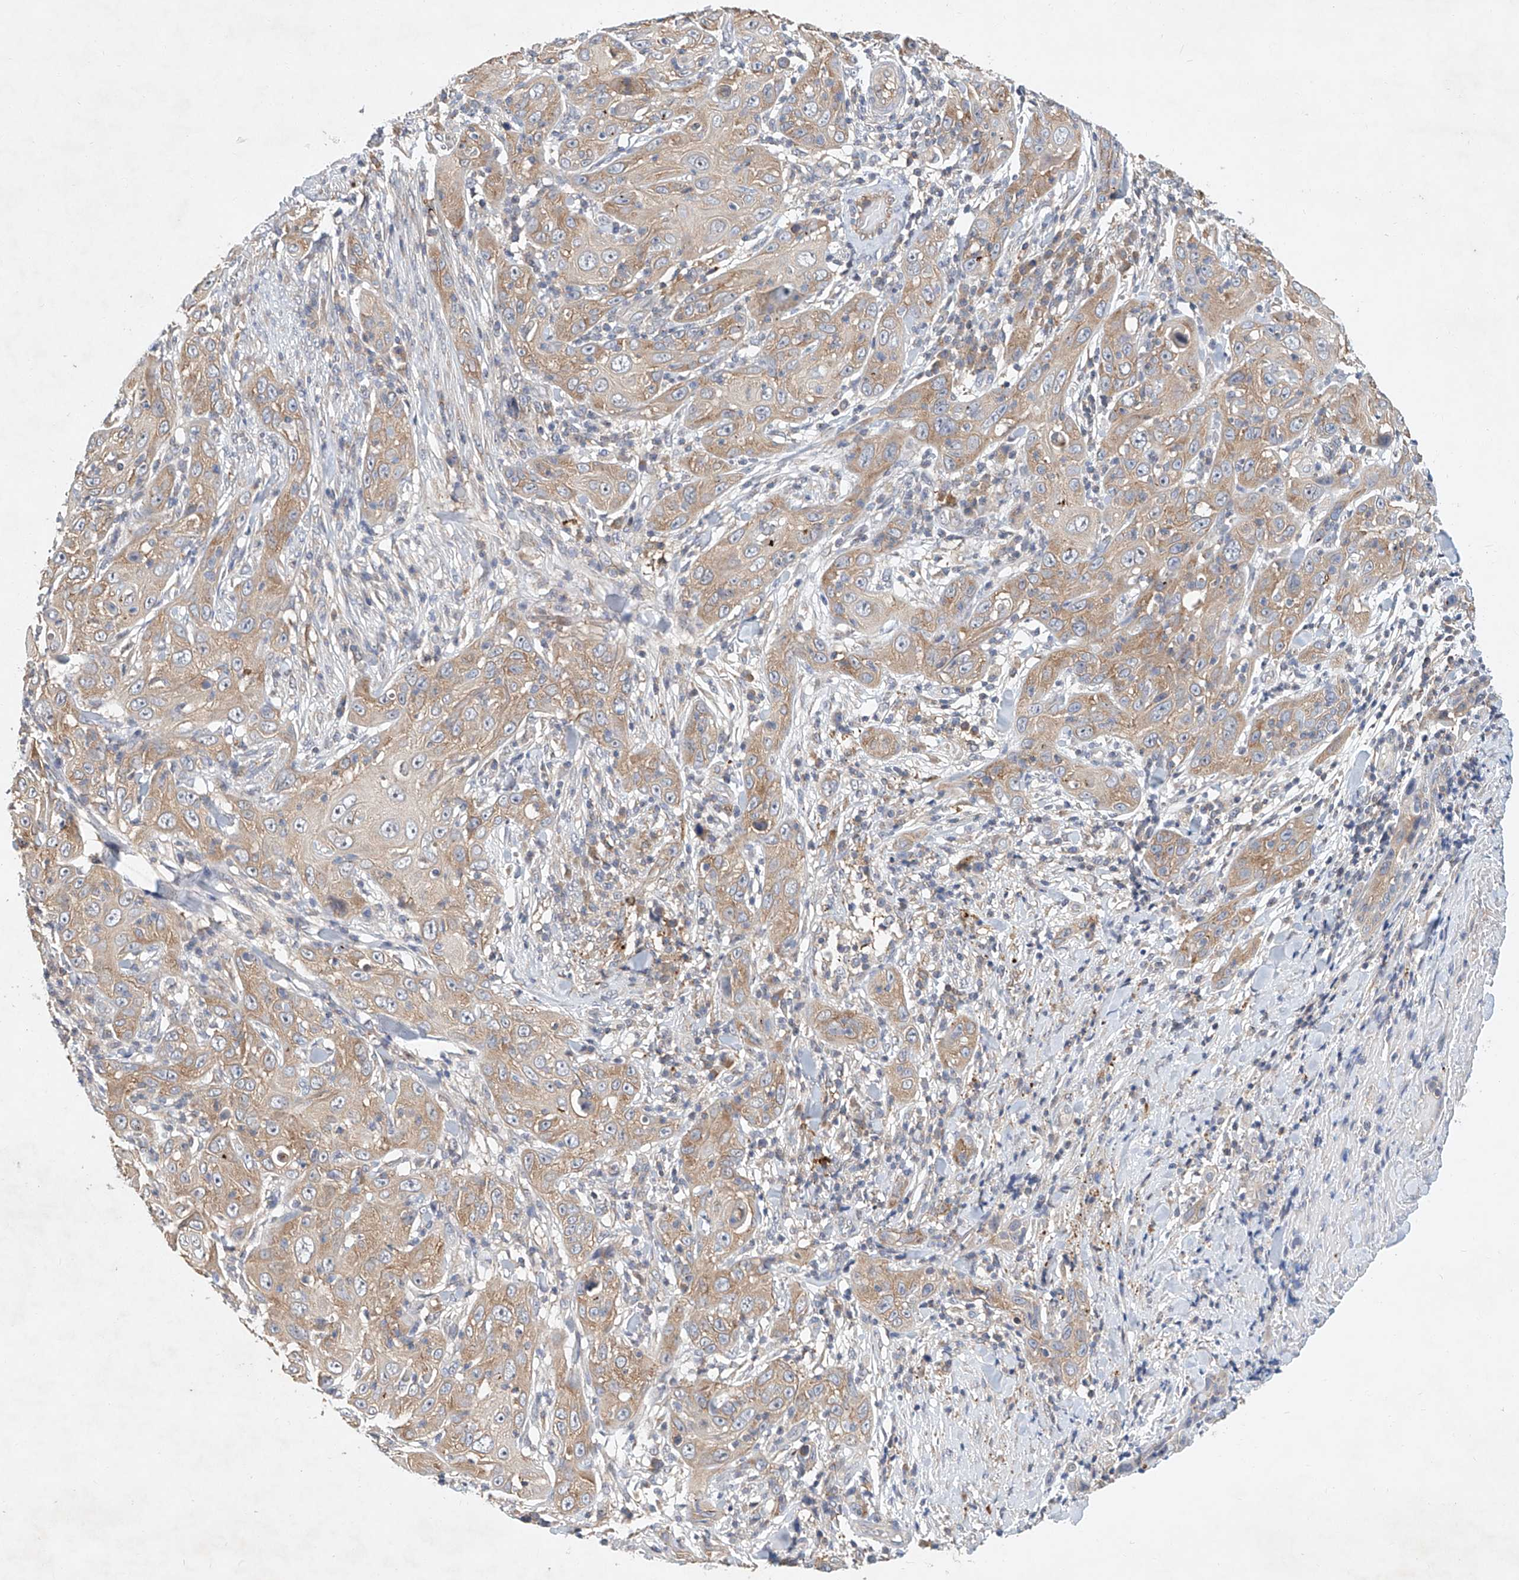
{"staining": {"intensity": "moderate", "quantity": "25%-75%", "location": "cytoplasmic/membranous"}, "tissue": "skin cancer", "cell_type": "Tumor cells", "image_type": "cancer", "snomed": [{"axis": "morphology", "description": "Squamous cell carcinoma, NOS"}, {"axis": "topography", "description": "Skin"}], "caption": "This is a histology image of immunohistochemistry staining of skin squamous cell carcinoma, which shows moderate positivity in the cytoplasmic/membranous of tumor cells.", "gene": "CARMIL1", "patient": {"sex": "female", "age": 88}}